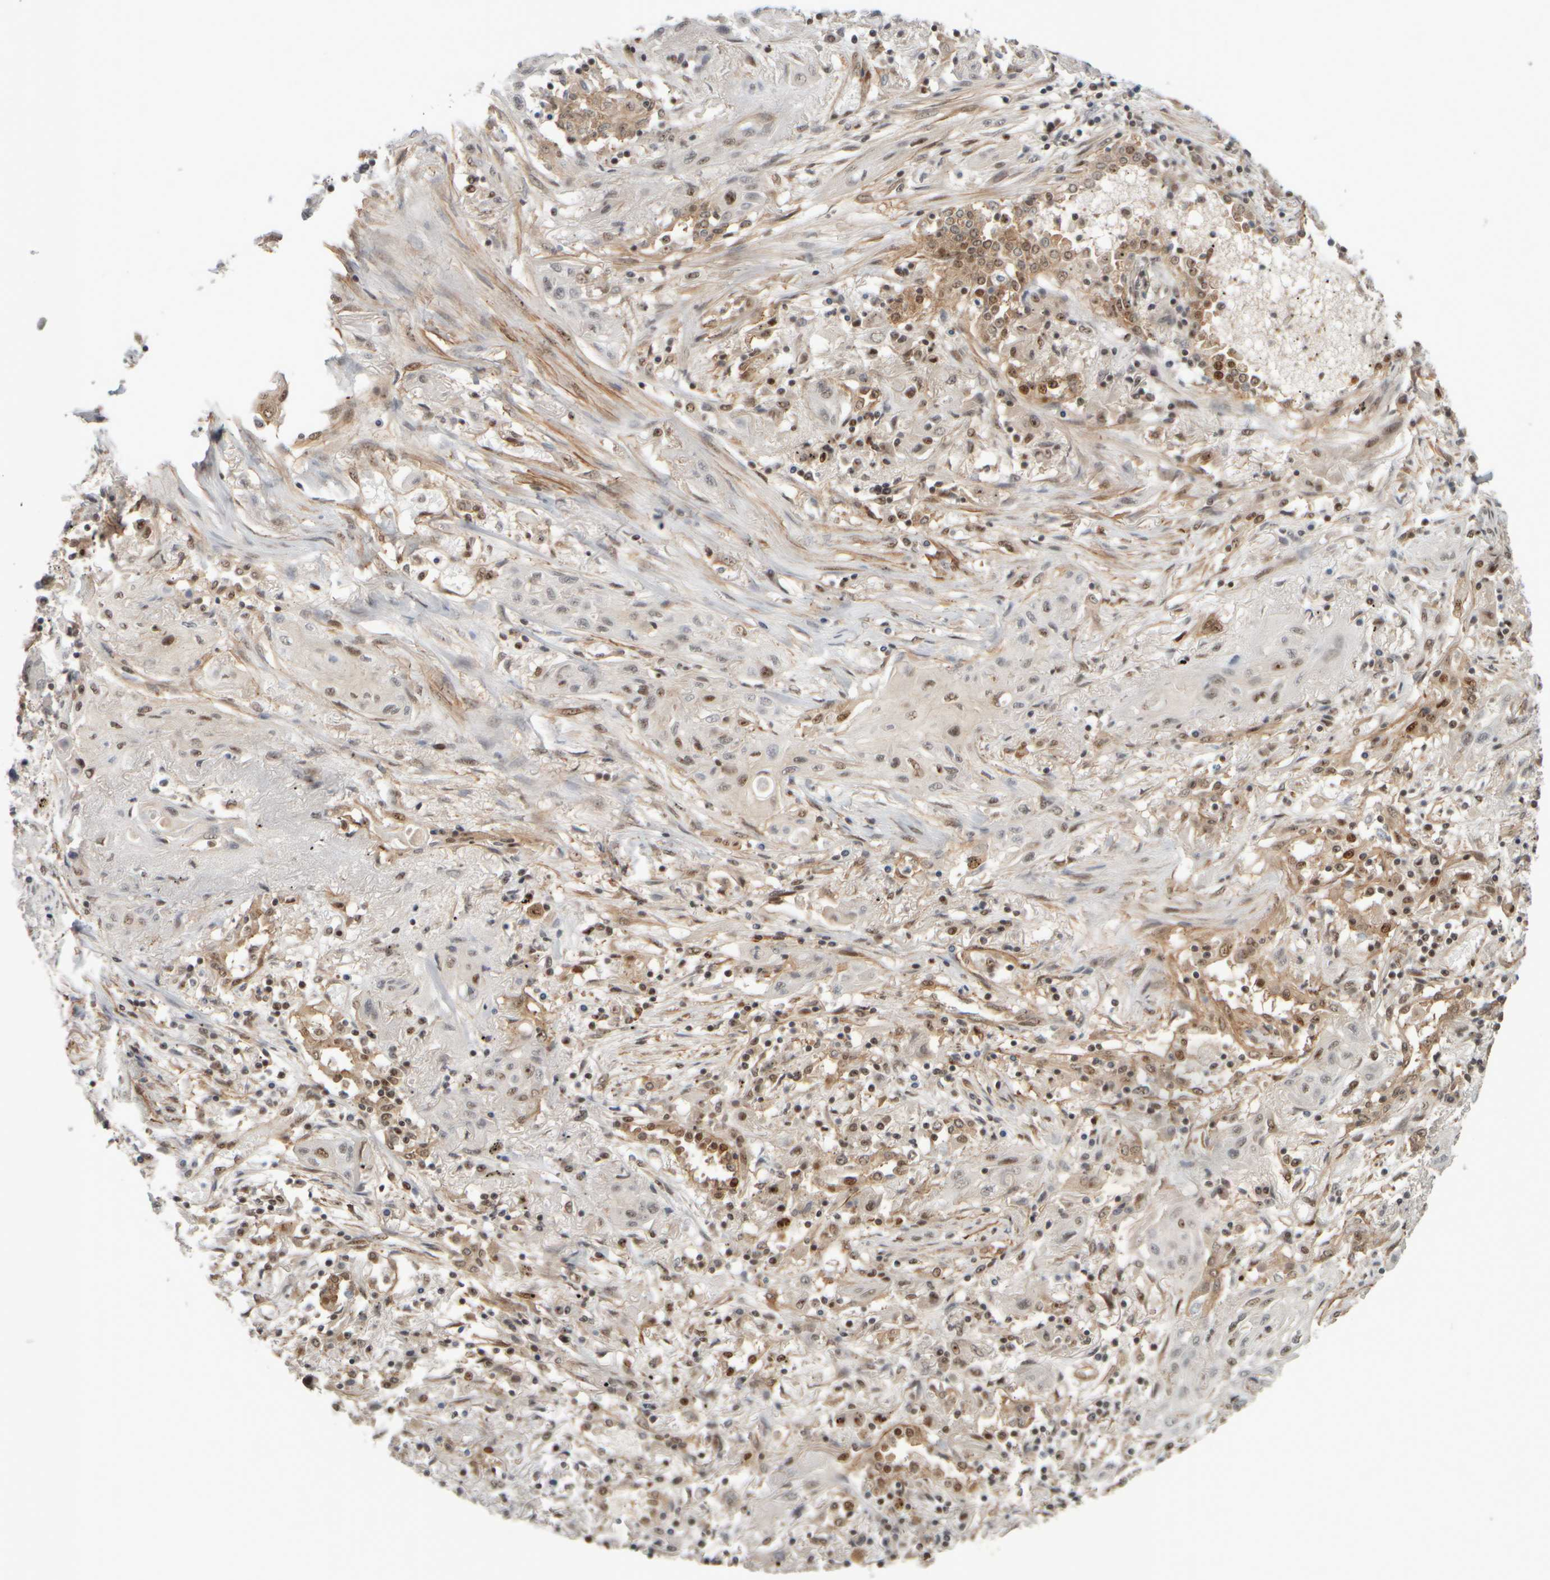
{"staining": {"intensity": "weak", "quantity": ">75%", "location": "cytoplasmic/membranous,nuclear"}, "tissue": "lung cancer", "cell_type": "Tumor cells", "image_type": "cancer", "snomed": [{"axis": "morphology", "description": "Squamous cell carcinoma, NOS"}, {"axis": "topography", "description": "Lung"}], "caption": "IHC (DAB (3,3'-diaminobenzidine)) staining of human lung cancer (squamous cell carcinoma) displays weak cytoplasmic/membranous and nuclear protein expression in about >75% of tumor cells.", "gene": "SYNRG", "patient": {"sex": "female", "age": 47}}